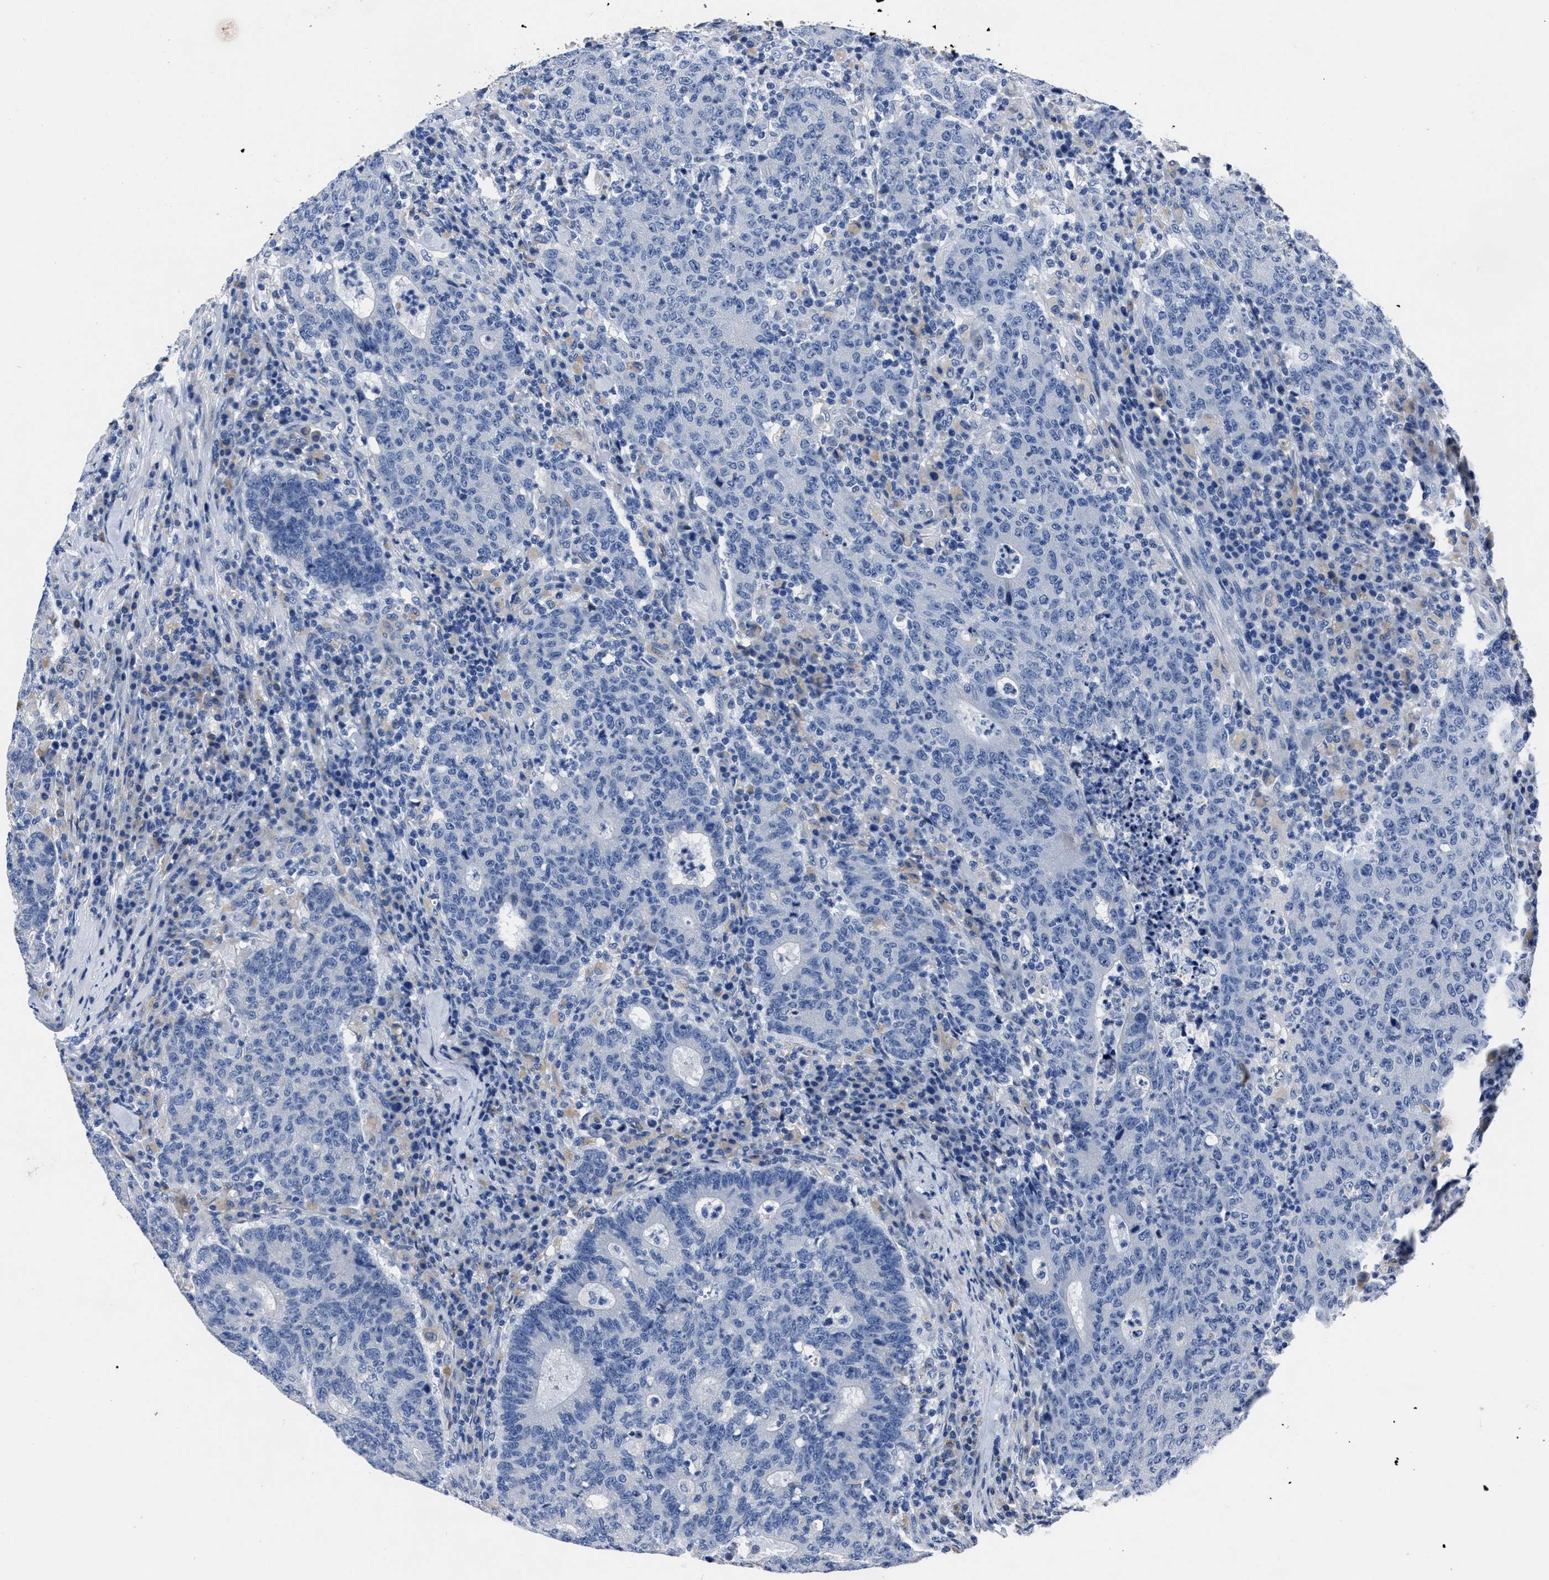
{"staining": {"intensity": "negative", "quantity": "none", "location": "none"}, "tissue": "colorectal cancer", "cell_type": "Tumor cells", "image_type": "cancer", "snomed": [{"axis": "morphology", "description": "Adenocarcinoma, NOS"}, {"axis": "topography", "description": "Colon"}], "caption": "High power microscopy micrograph of an IHC micrograph of colorectal cancer, revealing no significant expression in tumor cells. (Brightfield microscopy of DAB IHC at high magnification).", "gene": "MOV10L1", "patient": {"sex": "female", "age": 75}}